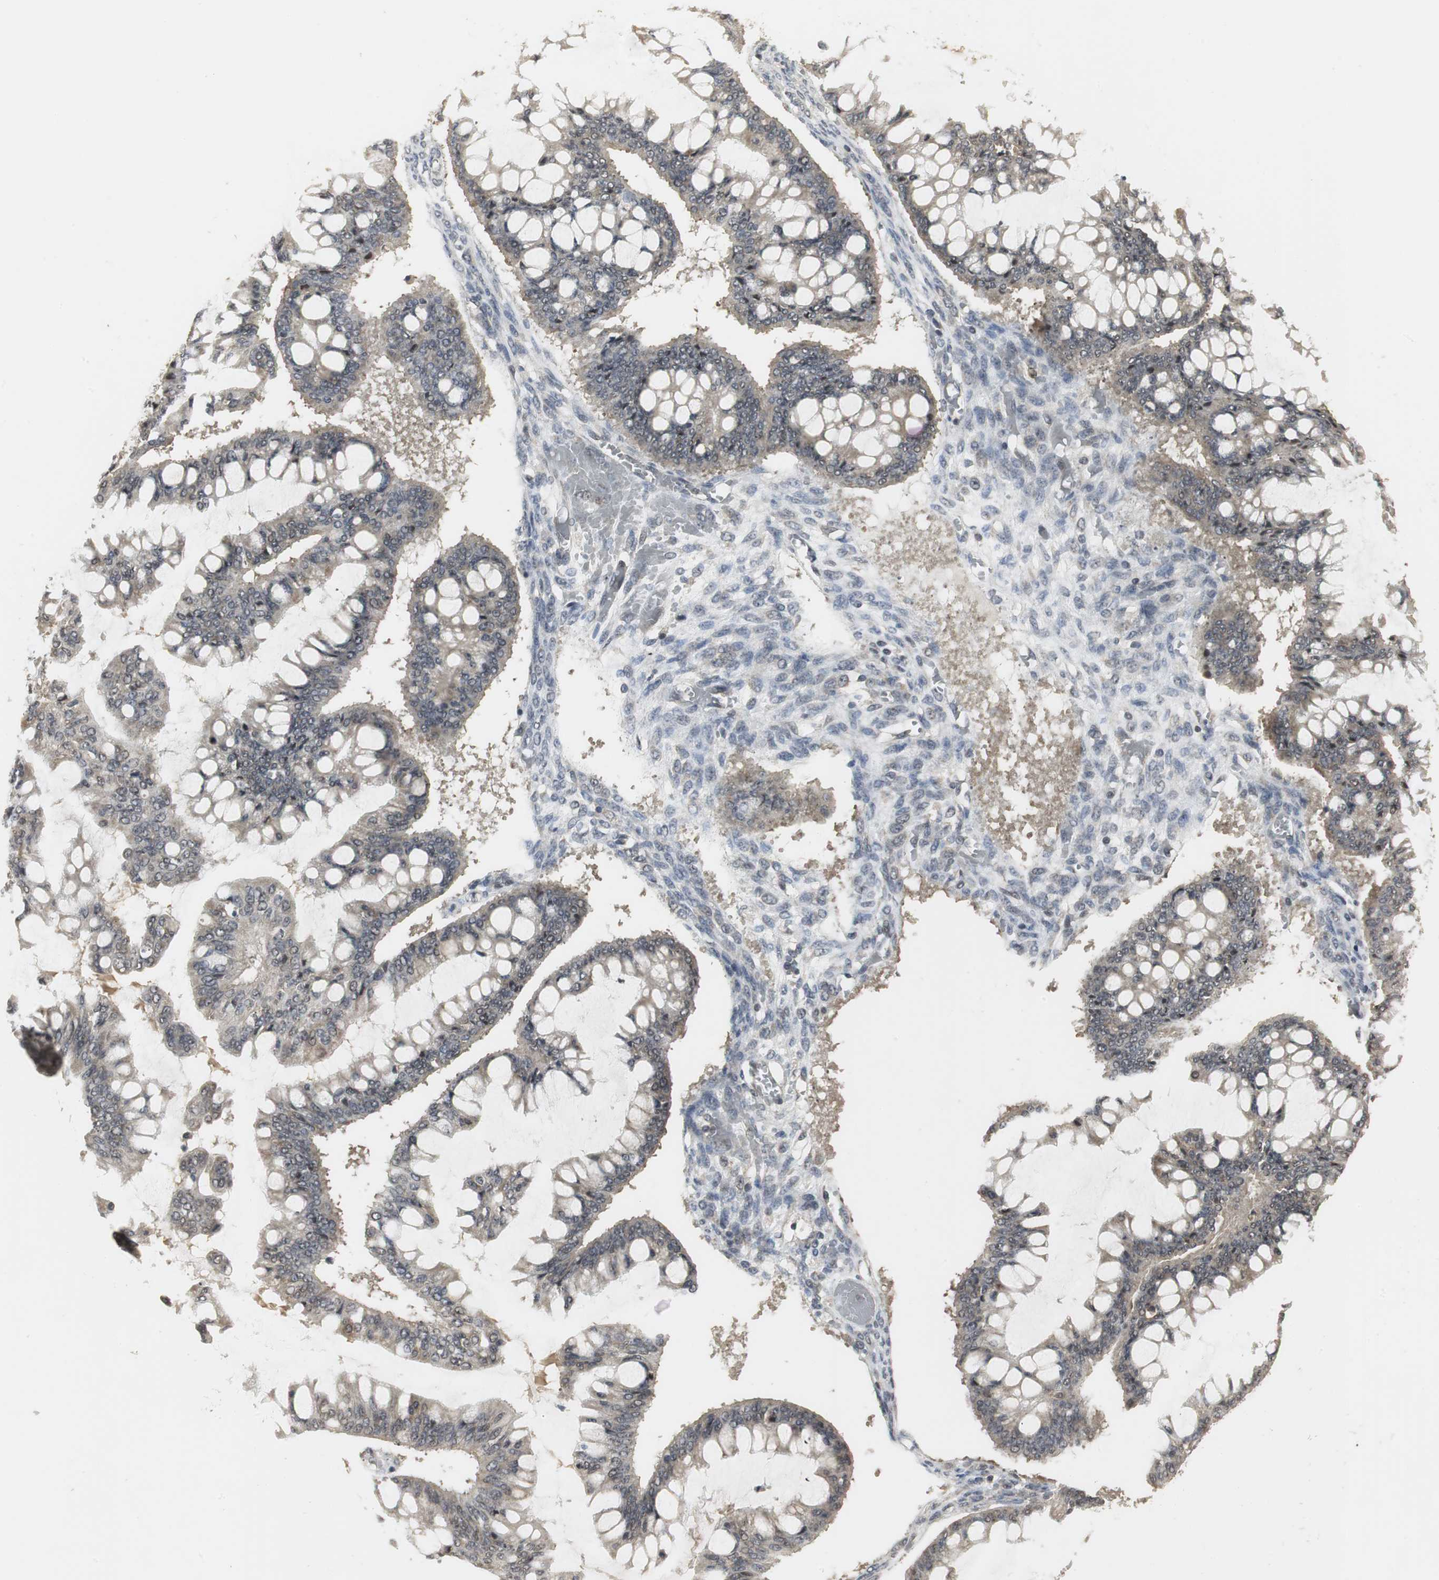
{"staining": {"intensity": "weak", "quantity": "<25%", "location": "cytoplasmic/membranous"}, "tissue": "ovarian cancer", "cell_type": "Tumor cells", "image_type": "cancer", "snomed": [{"axis": "morphology", "description": "Cystadenocarcinoma, mucinous, NOS"}, {"axis": "topography", "description": "Ovary"}], "caption": "Protein analysis of ovarian cancer shows no significant staining in tumor cells.", "gene": "ELOA", "patient": {"sex": "female", "age": 73}}